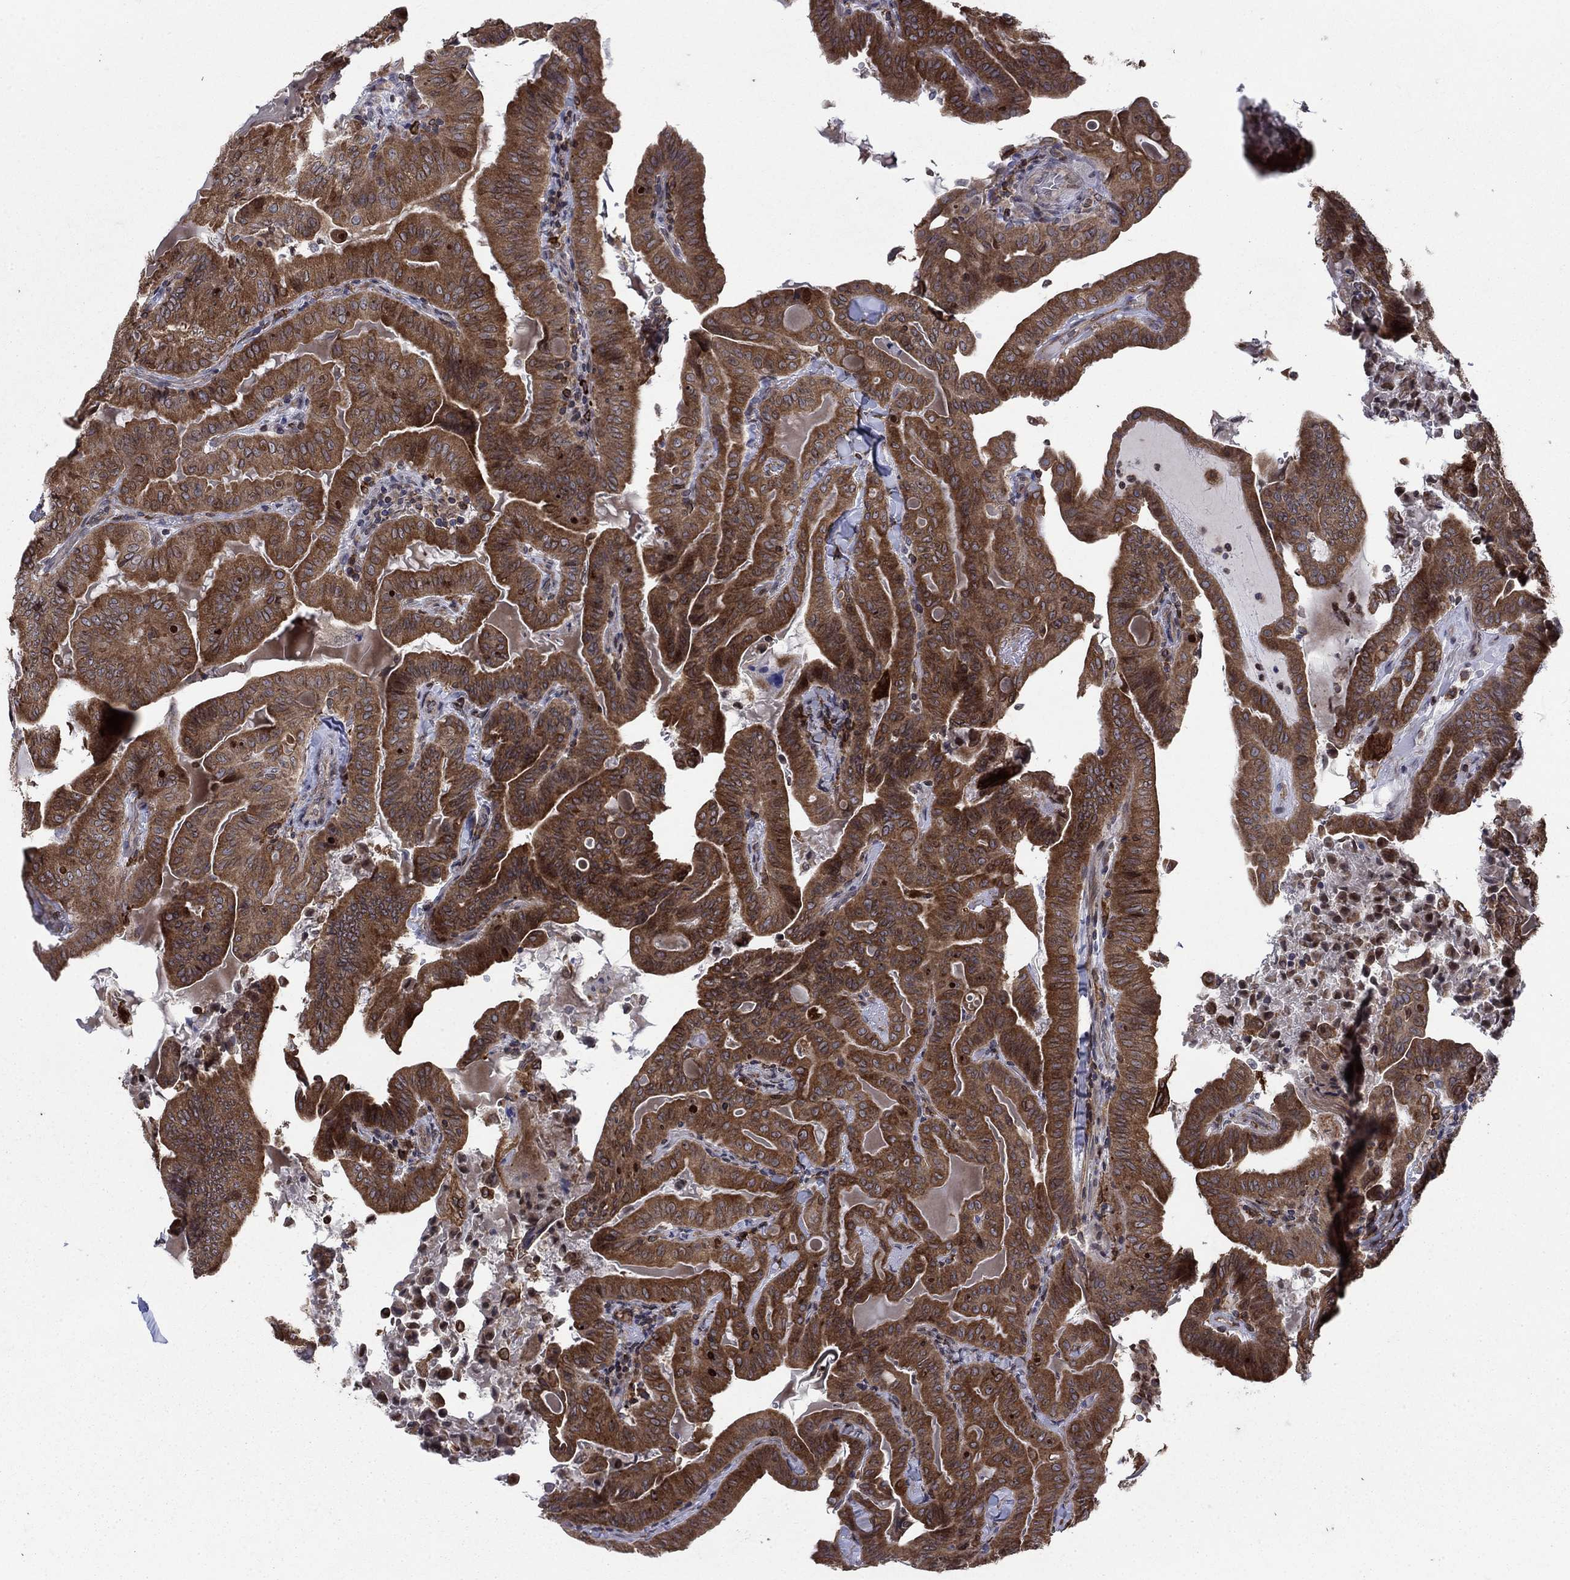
{"staining": {"intensity": "strong", "quantity": ">75%", "location": "cytoplasmic/membranous"}, "tissue": "thyroid cancer", "cell_type": "Tumor cells", "image_type": "cancer", "snomed": [{"axis": "morphology", "description": "Papillary adenocarcinoma, NOS"}, {"axis": "topography", "description": "Thyroid gland"}], "caption": "High-power microscopy captured an immunohistochemistry (IHC) histopathology image of papillary adenocarcinoma (thyroid), revealing strong cytoplasmic/membranous expression in about >75% of tumor cells. (DAB (3,3'-diaminobenzidine) IHC with brightfield microscopy, high magnification).", "gene": "DHRS7", "patient": {"sex": "female", "age": 68}}